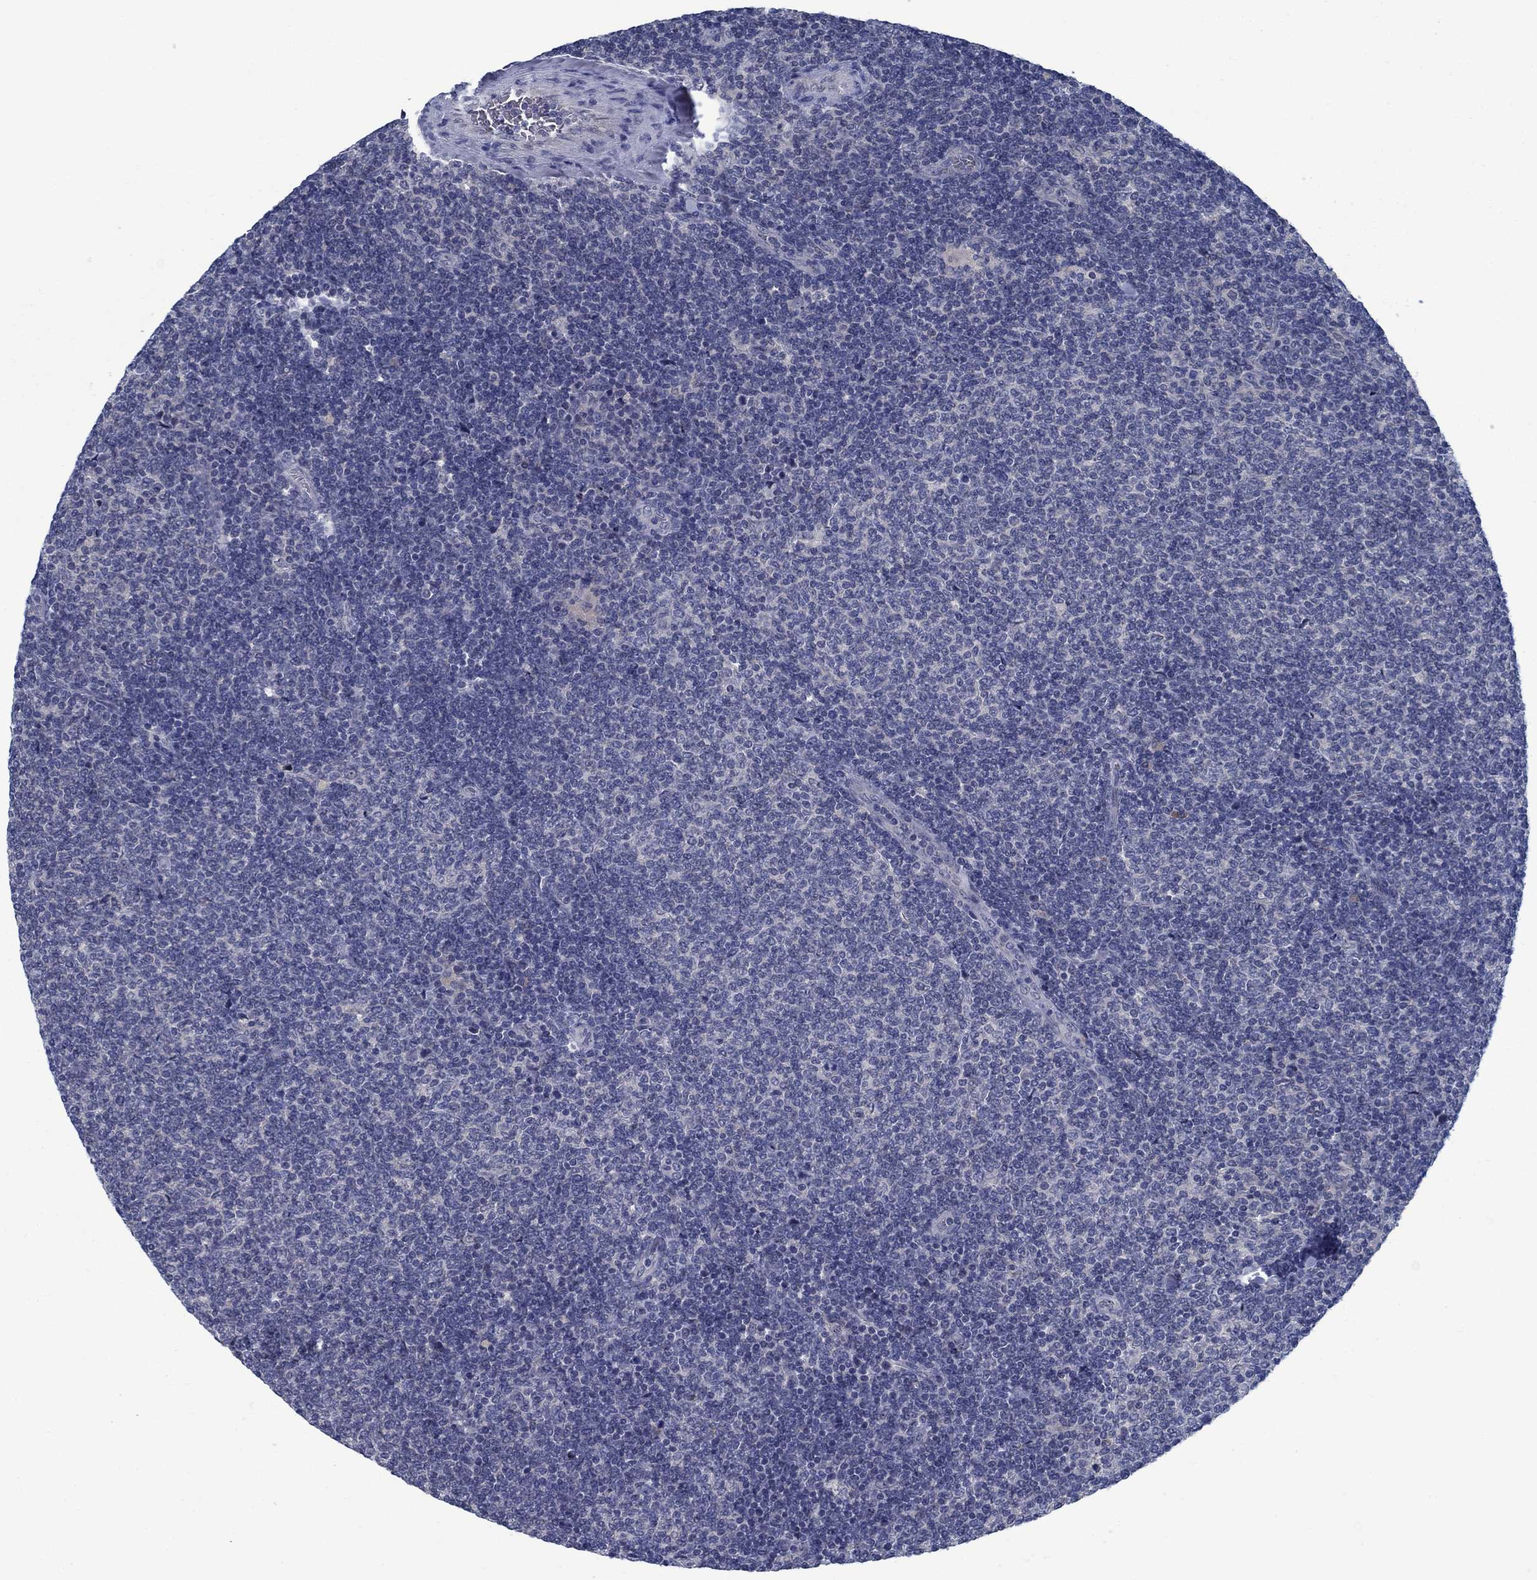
{"staining": {"intensity": "negative", "quantity": "none", "location": "none"}, "tissue": "lymphoma", "cell_type": "Tumor cells", "image_type": "cancer", "snomed": [{"axis": "morphology", "description": "Malignant lymphoma, non-Hodgkin's type, Low grade"}, {"axis": "topography", "description": "Lymph node"}], "caption": "Tumor cells are negative for protein expression in human low-grade malignant lymphoma, non-Hodgkin's type.", "gene": "PNMA8A", "patient": {"sex": "male", "age": 52}}